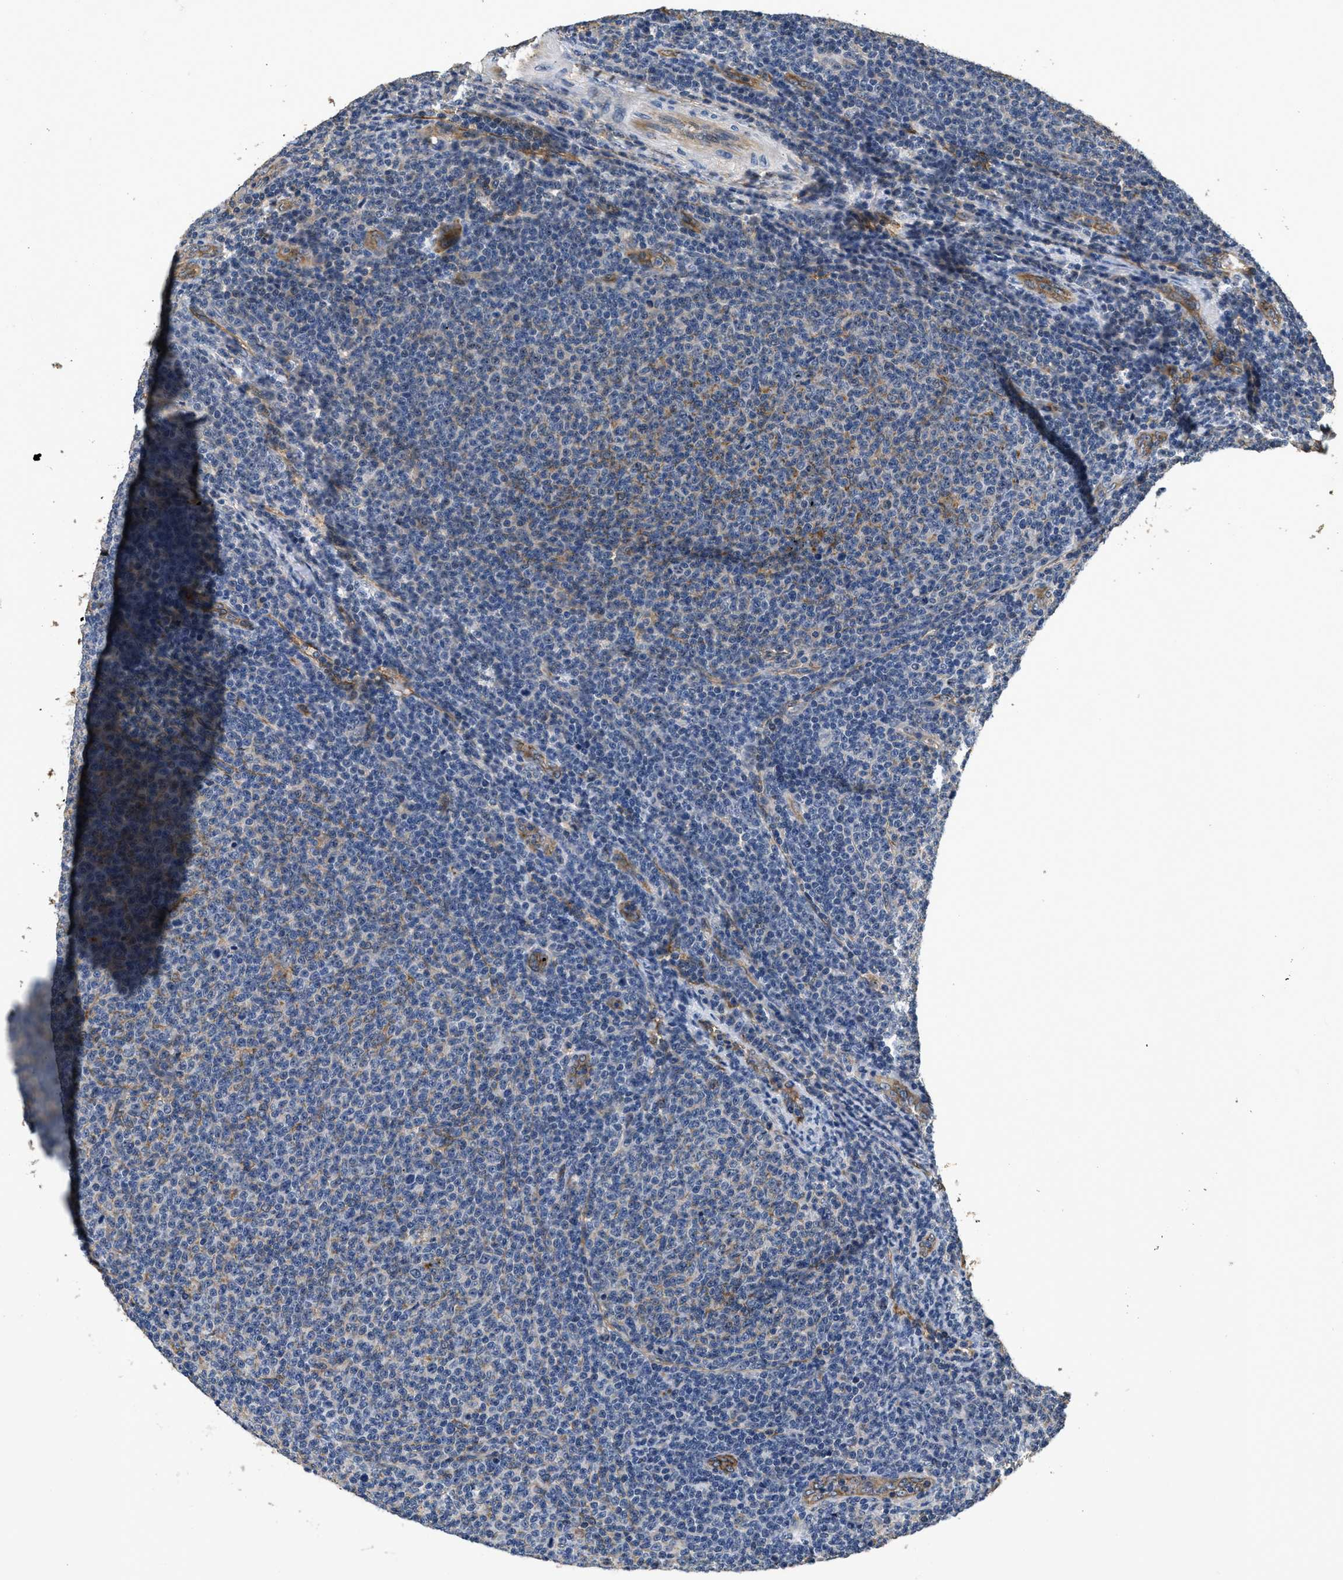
{"staining": {"intensity": "negative", "quantity": "none", "location": "none"}, "tissue": "lymphoma", "cell_type": "Tumor cells", "image_type": "cancer", "snomed": [{"axis": "morphology", "description": "Malignant lymphoma, non-Hodgkin's type, Low grade"}, {"axis": "topography", "description": "Lymph node"}], "caption": "Photomicrograph shows no significant protein staining in tumor cells of lymphoma.", "gene": "OSMR", "patient": {"sex": "male", "age": 66}}